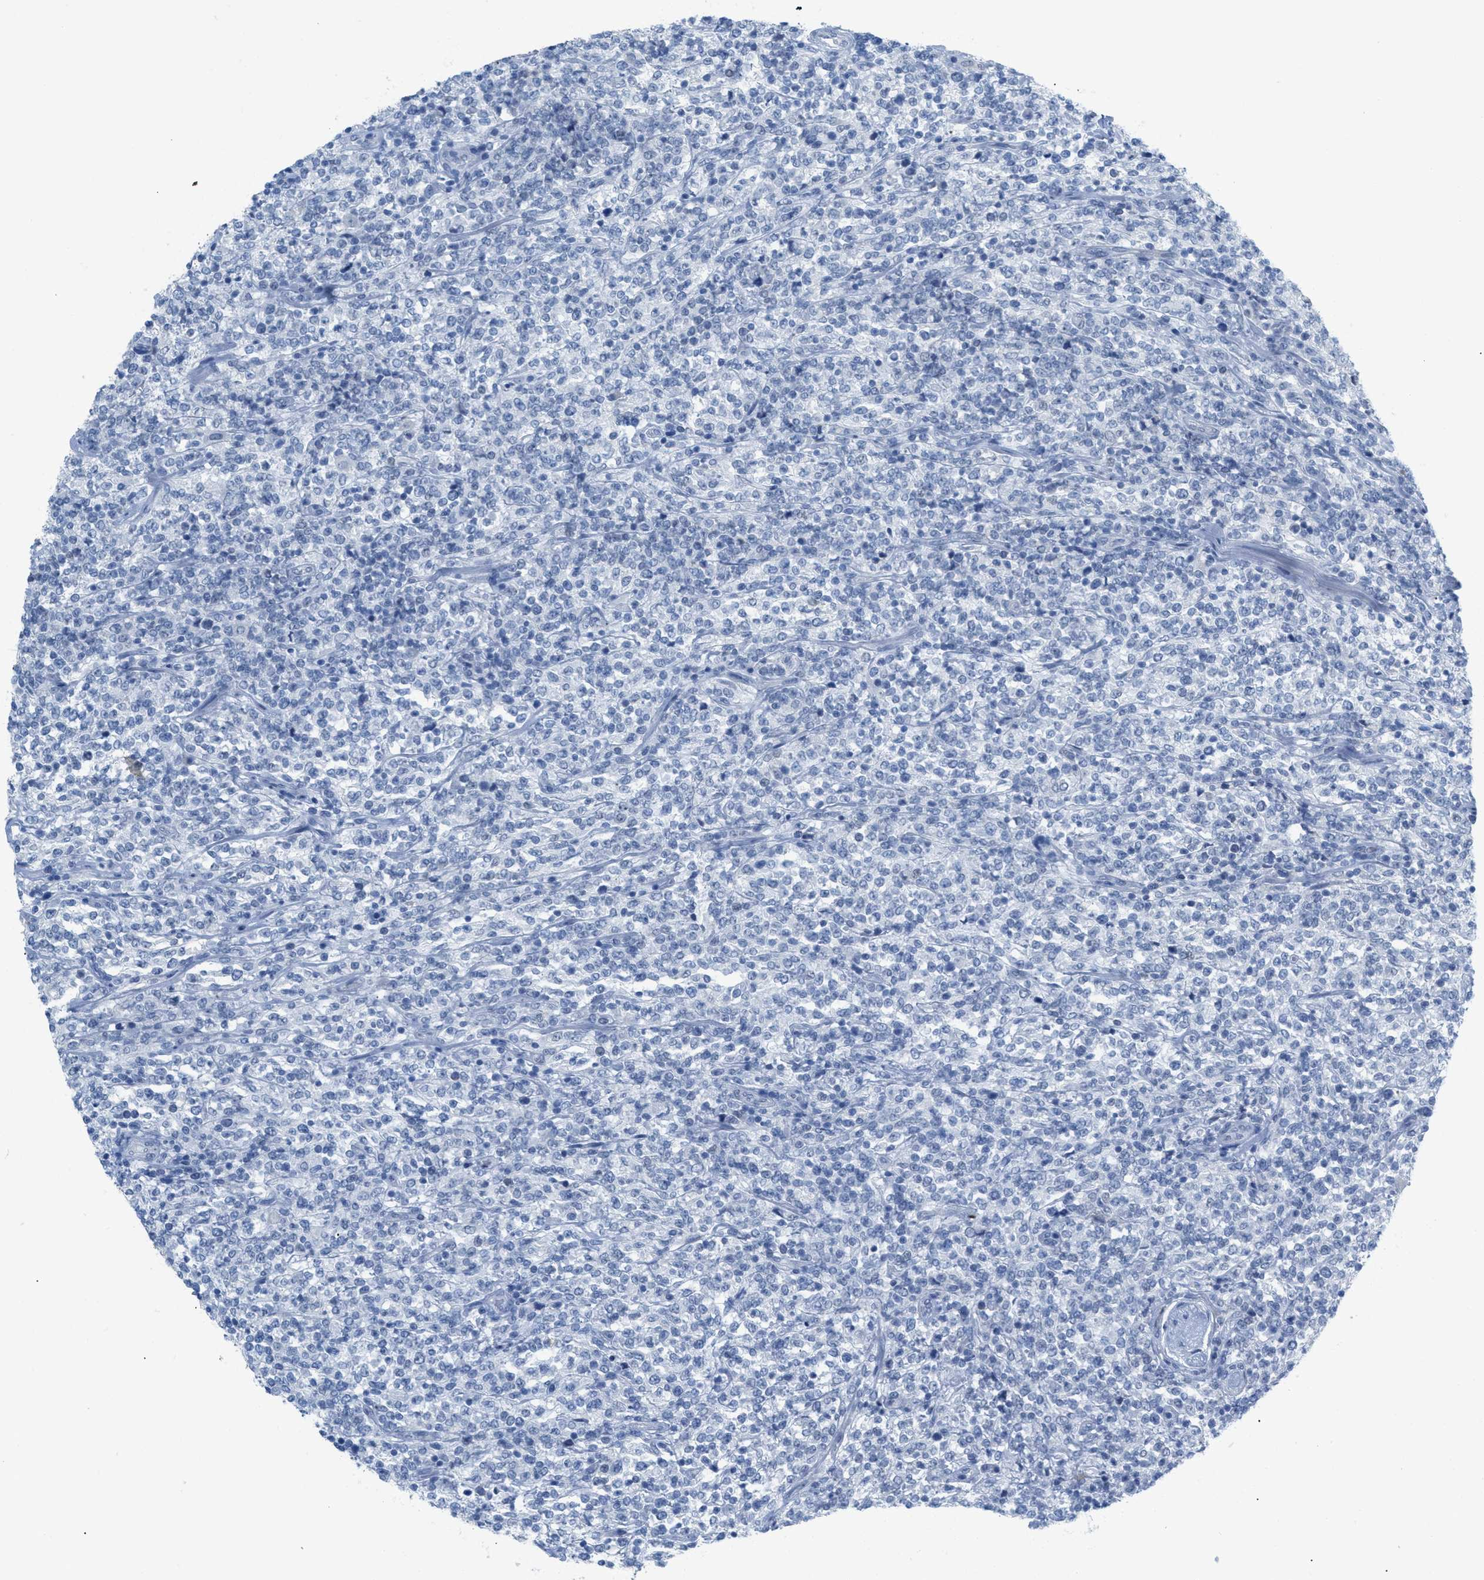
{"staining": {"intensity": "negative", "quantity": "none", "location": "none"}, "tissue": "lymphoma", "cell_type": "Tumor cells", "image_type": "cancer", "snomed": [{"axis": "morphology", "description": "Malignant lymphoma, non-Hodgkin's type, High grade"}, {"axis": "topography", "description": "Soft tissue"}], "caption": "There is no significant expression in tumor cells of high-grade malignant lymphoma, non-Hodgkin's type. (DAB (3,3'-diaminobenzidine) immunohistochemistry (IHC) visualized using brightfield microscopy, high magnification).", "gene": "HSF2", "patient": {"sex": "male", "age": 18}}